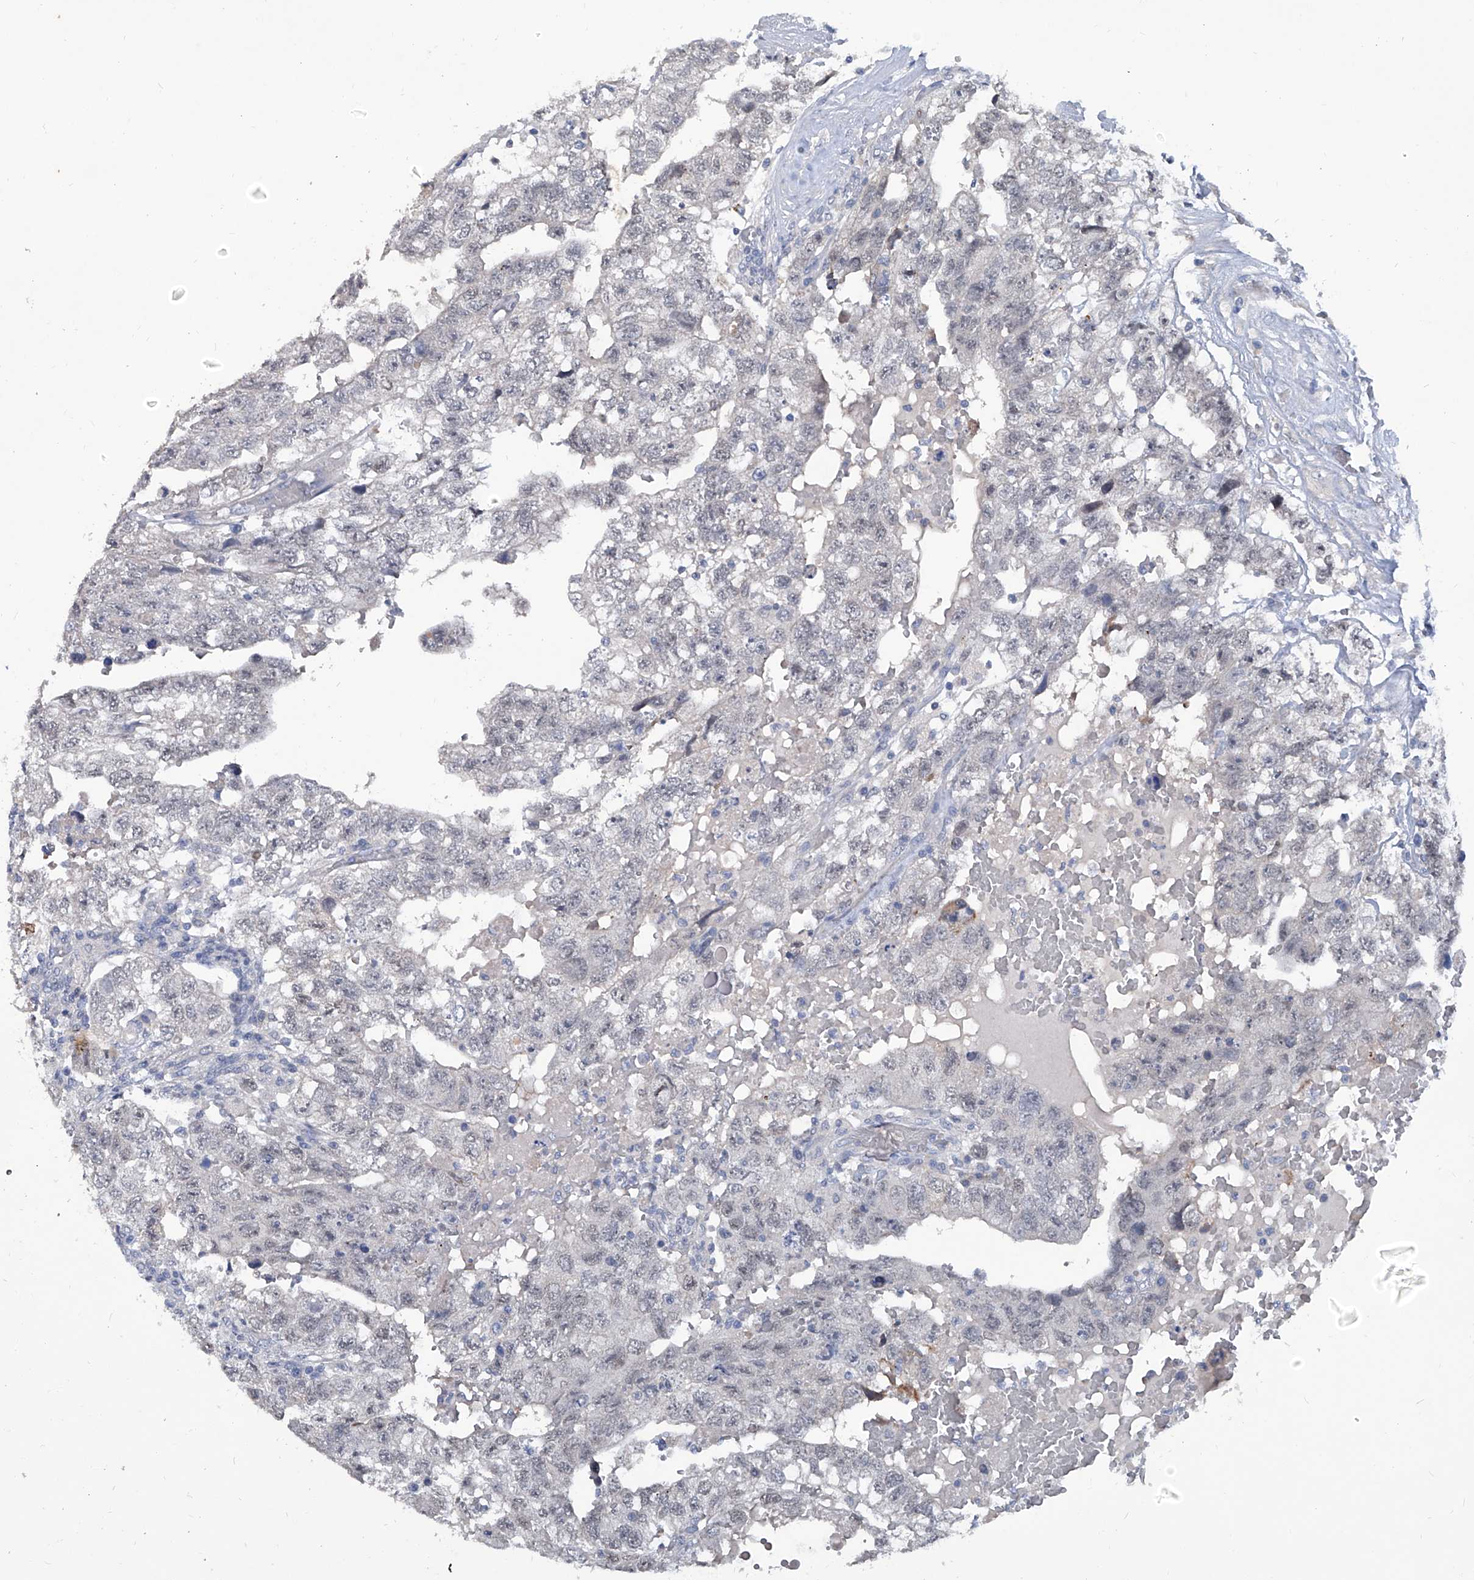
{"staining": {"intensity": "negative", "quantity": "none", "location": "none"}, "tissue": "testis cancer", "cell_type": "Tumor cells", "image_type": "cancer", "snomed": [{"axis": "morphology", "description": "Carcinoma, Embryonal, NOS"}, {"axis": "topography", "description": "Testis"}], "caption": "Tumor cells show no significant expression in embryonal carcinoma (testis). (Stains: DAB (3,3'-diaminobenzidine) immunohistochemistry (IHC) with hematoxylin counter stain, Microscopy: brightfield microscopy at high magnification).", "gene": "KLHL17", "patient": {"sex": "male", "age": 36}}